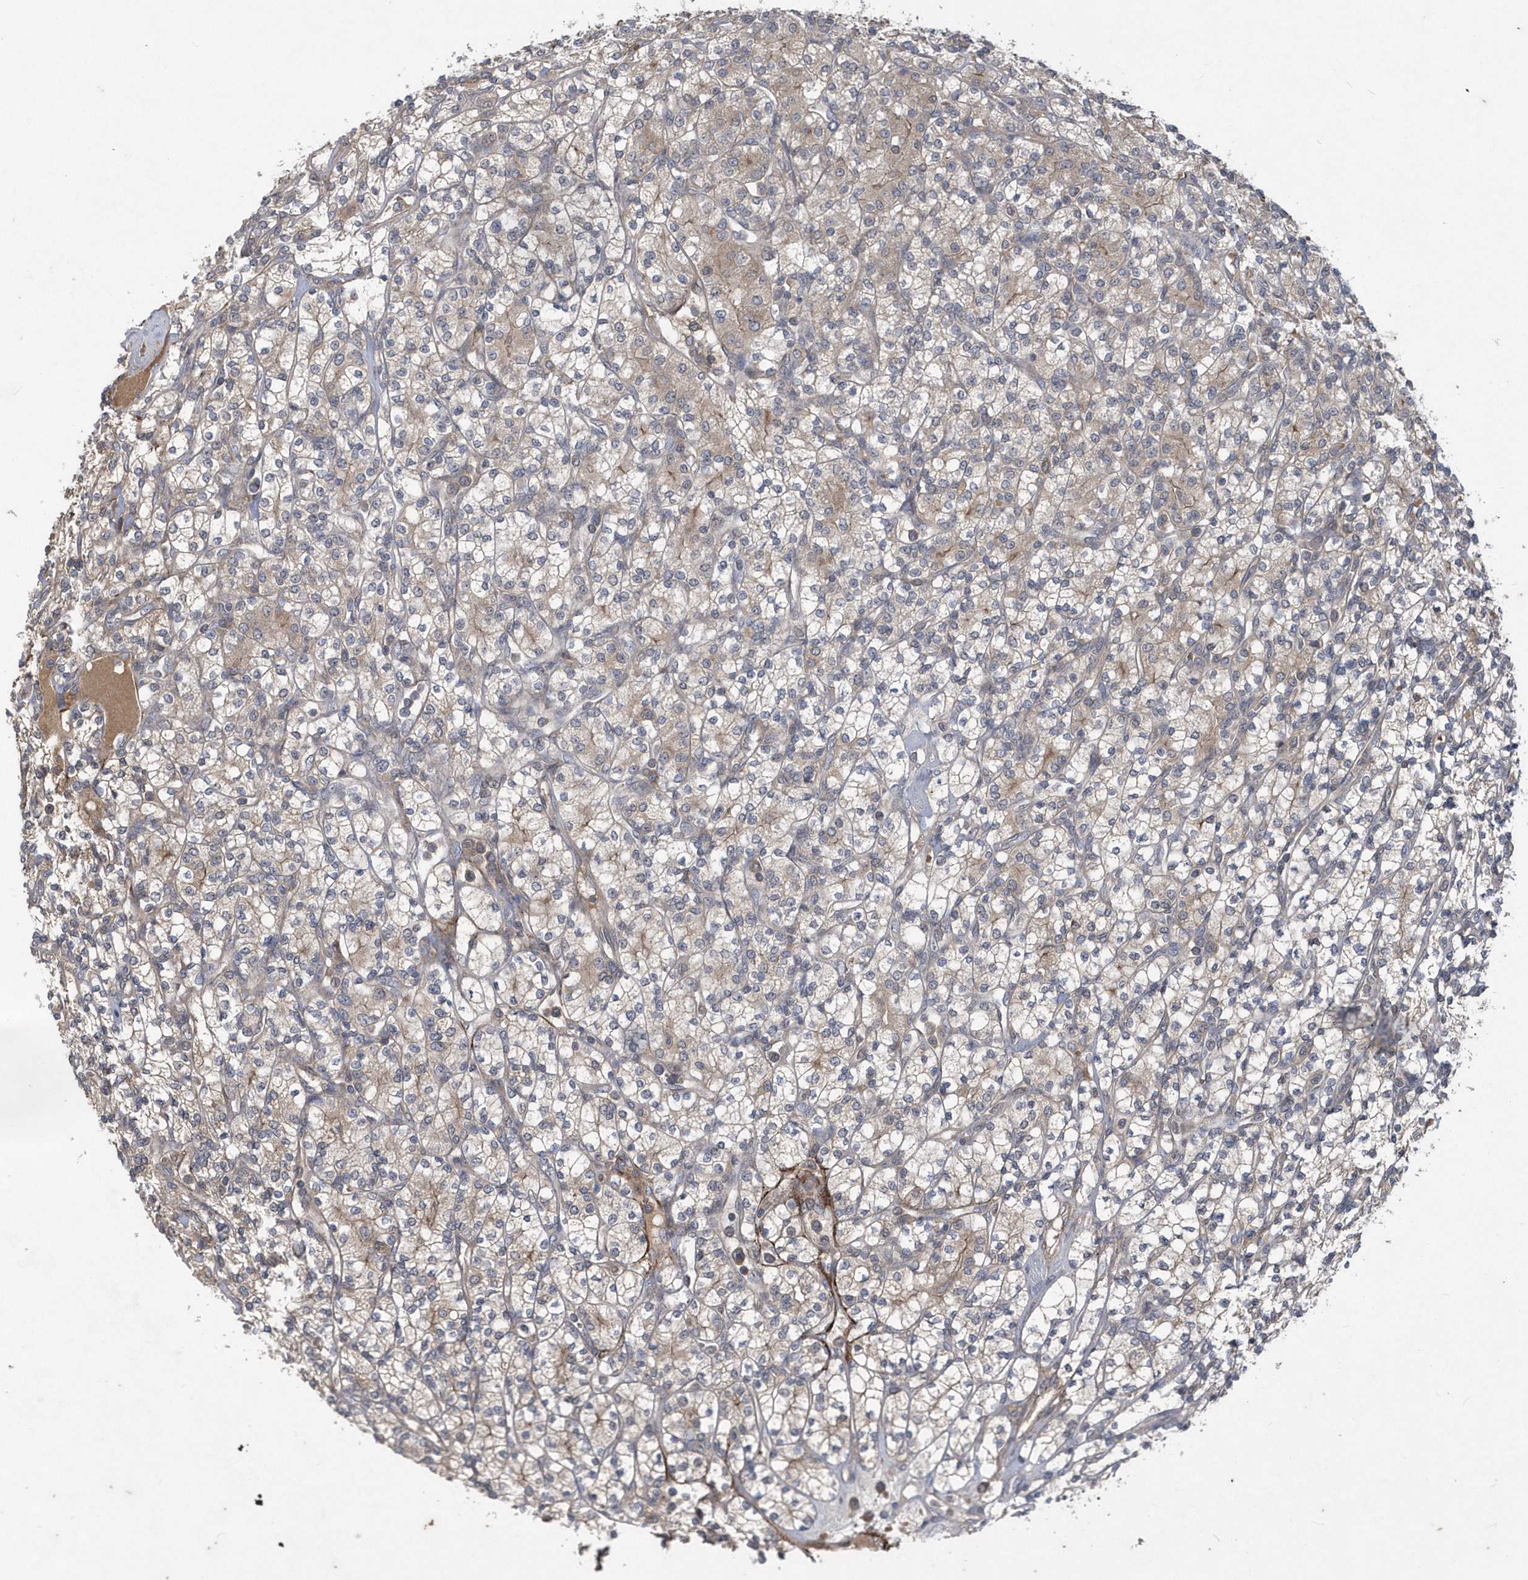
{"staining": {"intensity": "weak", "quantity": "<25%", "location": "cytoplasmic/membranous"}, "tissue": "renal cancer", "cell_type": "Tumor cells", "image_type": "cancer", "snomed": [{"axis": "morphology", "description": "Adenocarcinoma, NOS"}, {"axis": "topography", "description": "Kidney"}], "caption": "Image shows no protein expression in tumor cells of renal adenocarcinoma tissue.", "gene": "HMGCS1", "patient": {"sex": "male", "age": 77}}